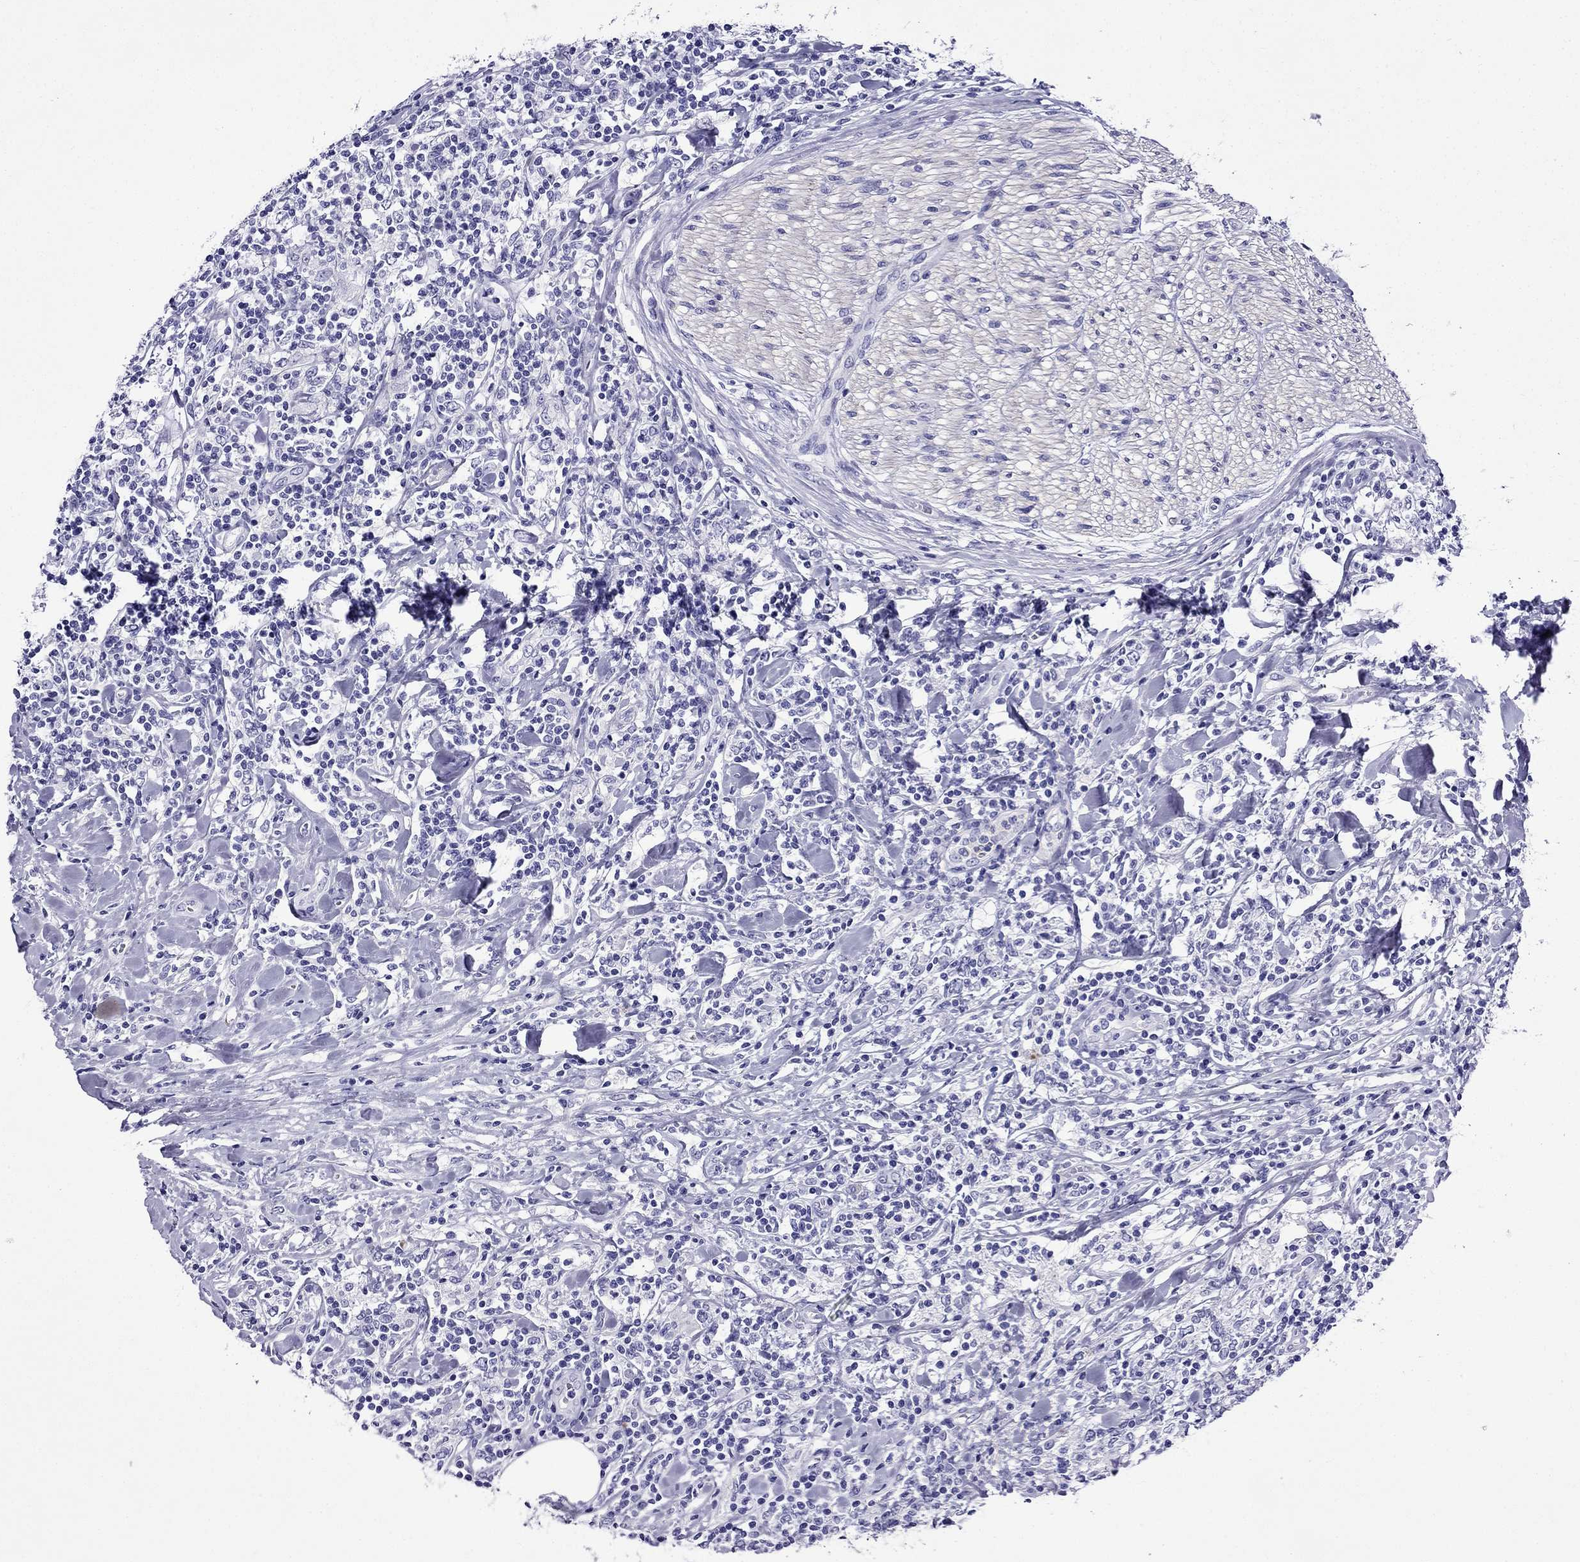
{"staining": {"intensity": "negative", "quantity": "none", "location": "none"}, "tissue": "lymphoma", "cell_type": "Tumor cells", "image_type": "cancer", "snomed": [{"axis": "morphology", "description": "Malignant lymphoma, non-Hodgkin's type, High grade"}, {"axis": "topography", "description": "Lymph node"}], "caption": "This is an immunohistochemistry (IHC) micrograph of human malignant lymphoma, non-Hodgkin's type (high-grade). There is no positivity in tumor cells.", "gene": "ERC2", "patient": {"sex": "female", "age": 84}}